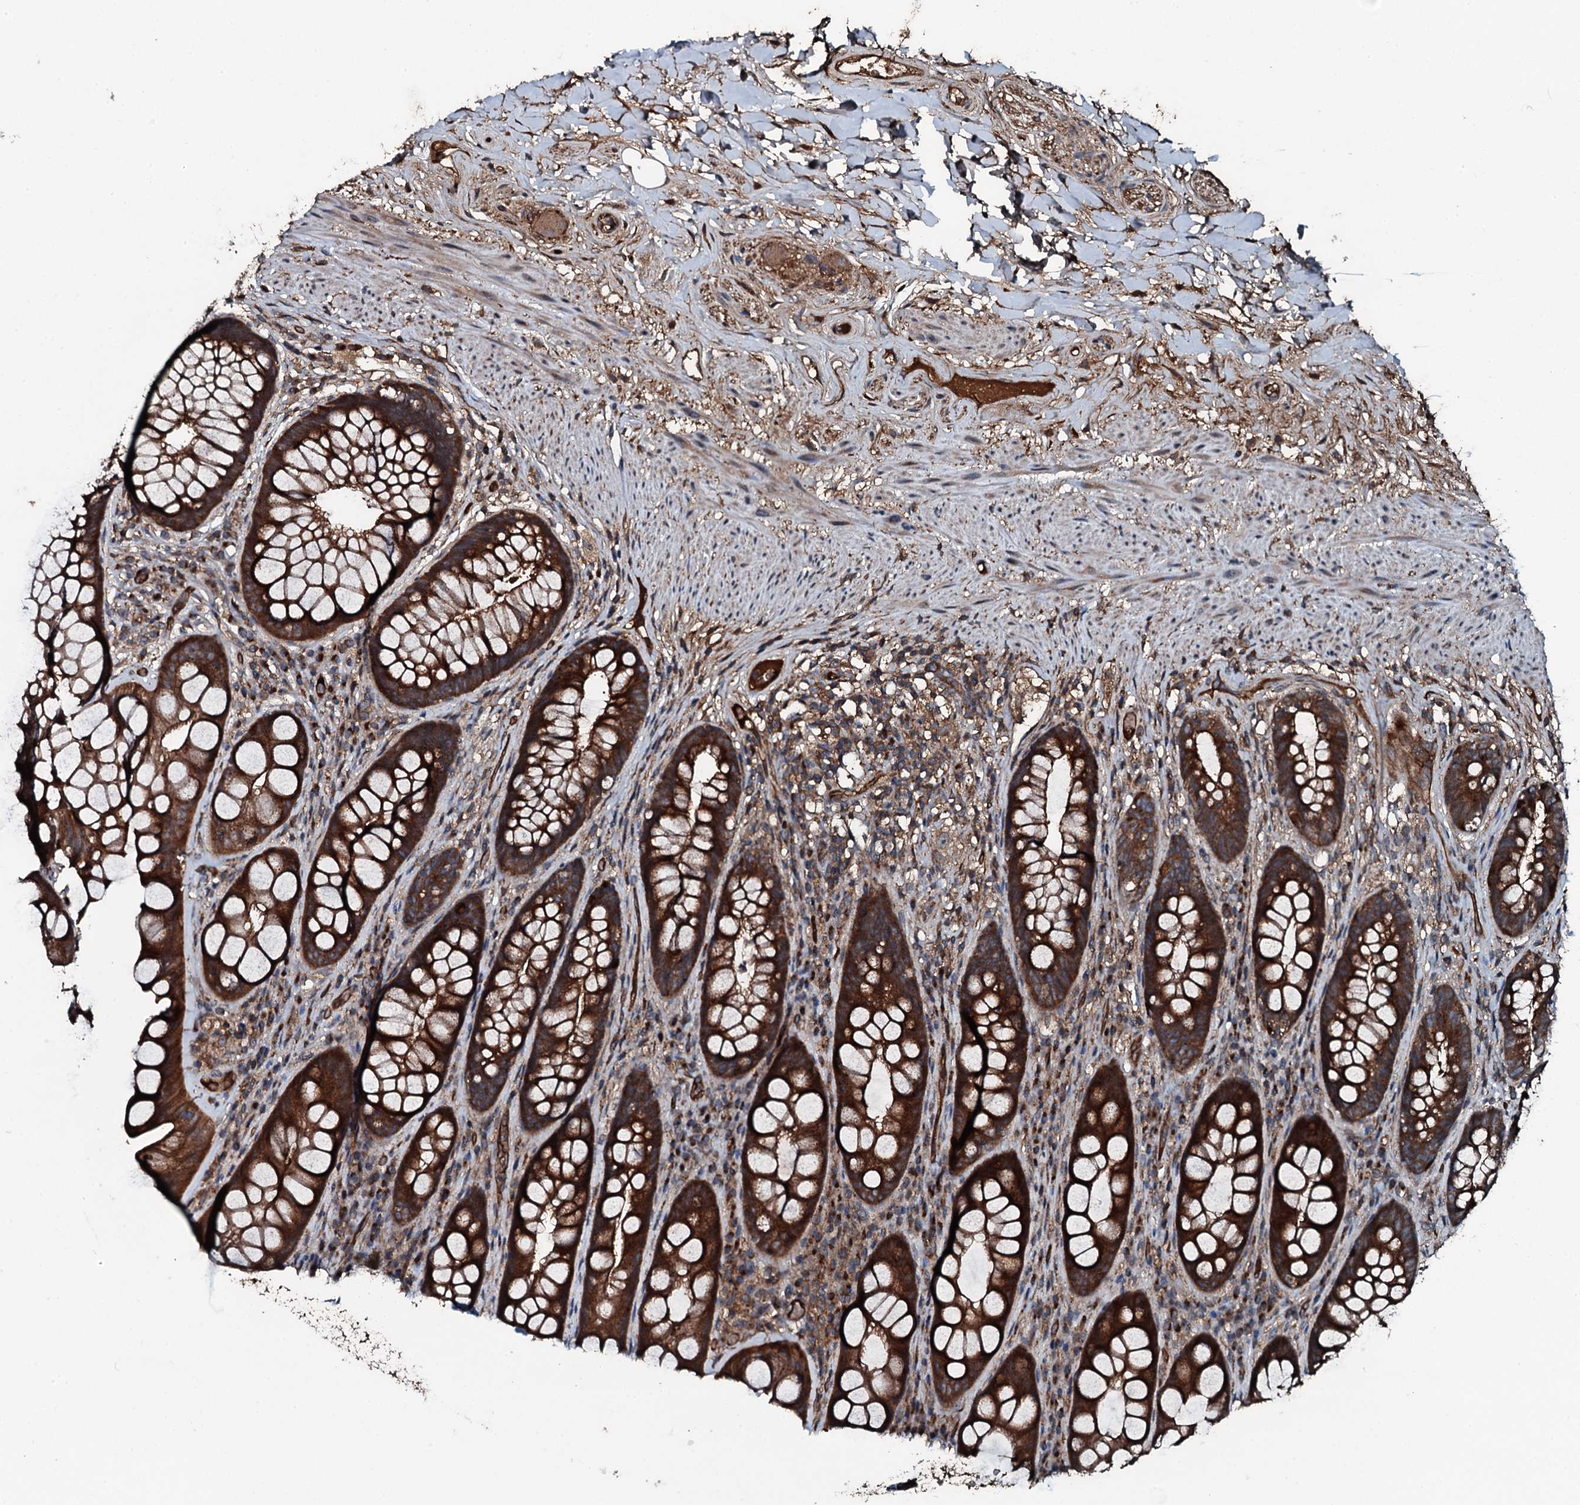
{"staining": {"intensity": "strong", "quantity": ">75%", "location": "cytoplasmic/membranous"}, "tissue": "rectum", "cell_type": "Glandular cells", "image_type": "normal", "snomed": [{"axis": "morphology", "description": "Normal tissue, NOS"}, {"axis": "topography", "description": "Rectum"}], "caption": "Protein staining of unremarkable rectum shows strong cytoplasmic/membranous staining in about >75% of glandular cells. The protein is shown in brown color, while the nuclei are stained blue.", "gene": "TRIM7", "patient": {"sex": "male", "age": 74}}